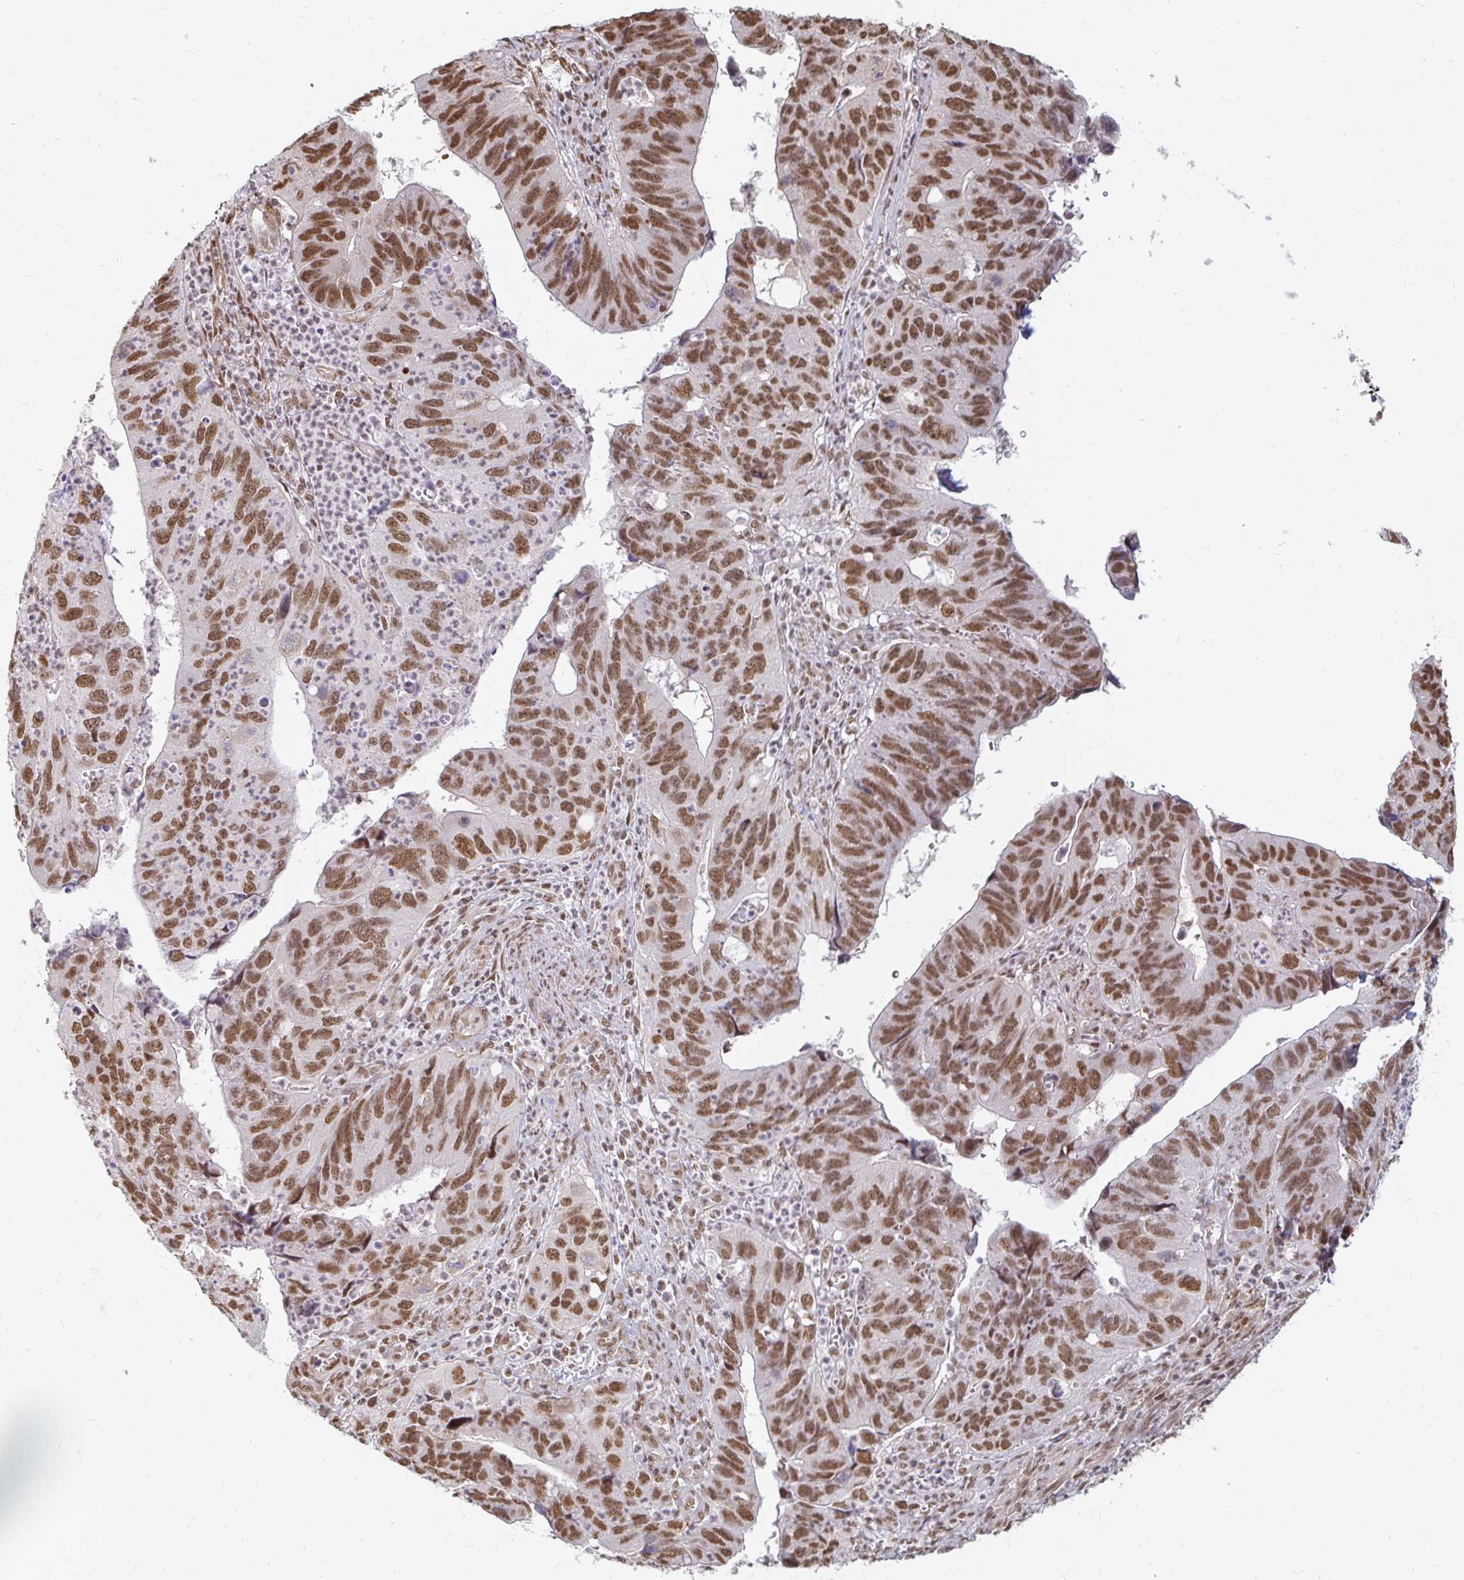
{"staining": {"intensity": "strong", "quantity": ">75%", "location": "nuclear"}, "tissue": "stomach cancer", "cell_type": "Tumor cells", "image_type": "cancer", "snomed": [{"axis": "morphology", "description": "Adenocarcinoma, NOS"}, {"axis": "topography", "description": "Stomach"}], "caption": "IHC (DAB) staining of human stomach cancer (adenocarcinoma) shows strong nuclear protein staining in about >75% of tumor cells. The protein is stained brown, and the nuclei are stained in blue (DAB IHC with brightfield microscopy, high magnification).", "gene": "HNRNPU", "patient": {"sex": "male", "age": 59}}